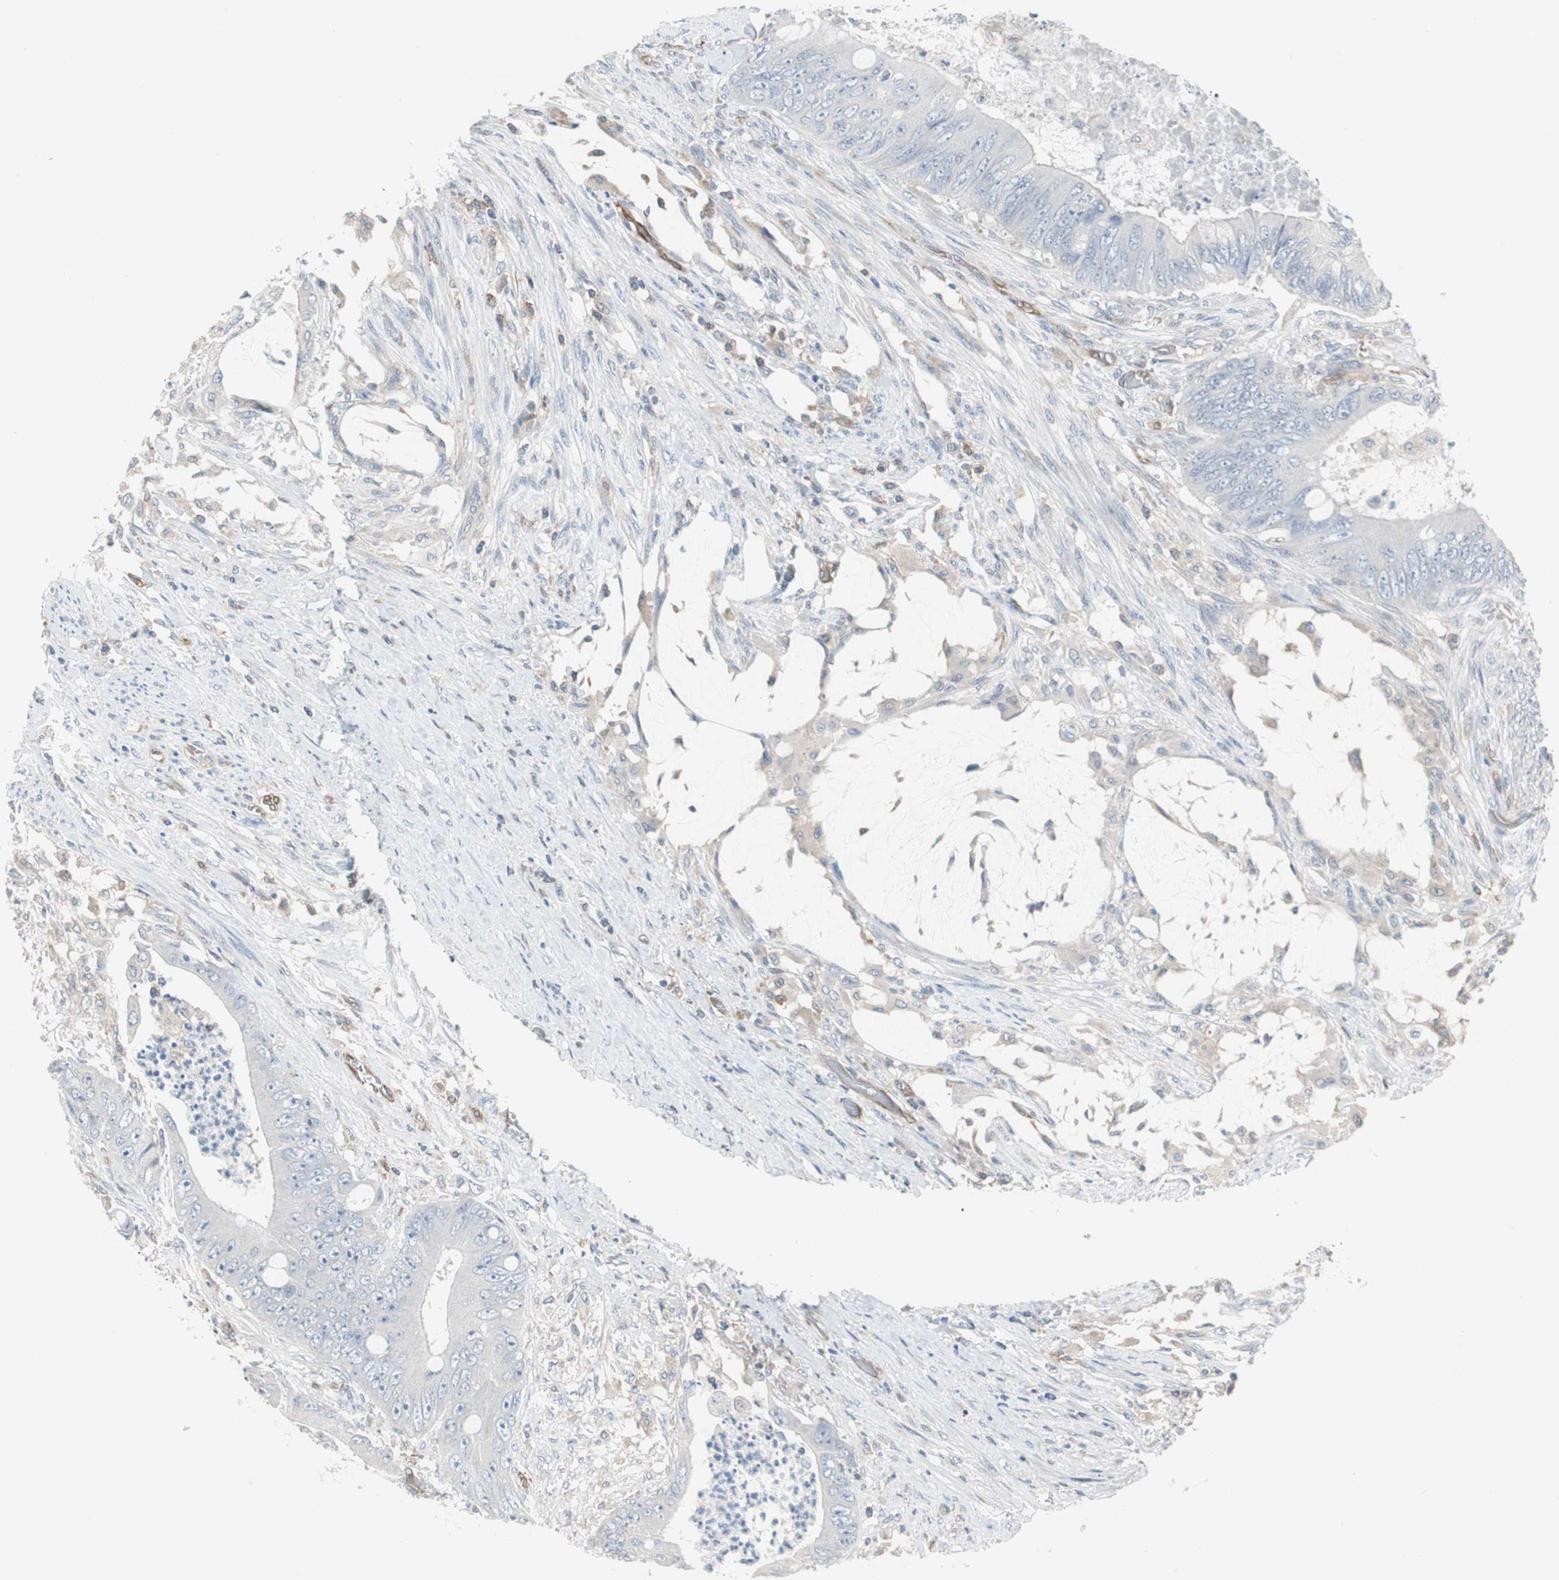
{"staining": {"intensity": "negative", "quantity": "none", "location": "none"}, "tissue": "colorectal cancer", "cell_type": "Tumor cells", "image_type": "cancer", "snomed": [{"axis": "morphology", "description": "Adenocarcinoma, NOS"}, {"axis": "topography", "description": "Rectum"}], "caption": "Tumor cells are negative for protein expression in human colorectal cancer.", "gene": "SWAP70", "patient": {"sex": "female", "age": 77}}